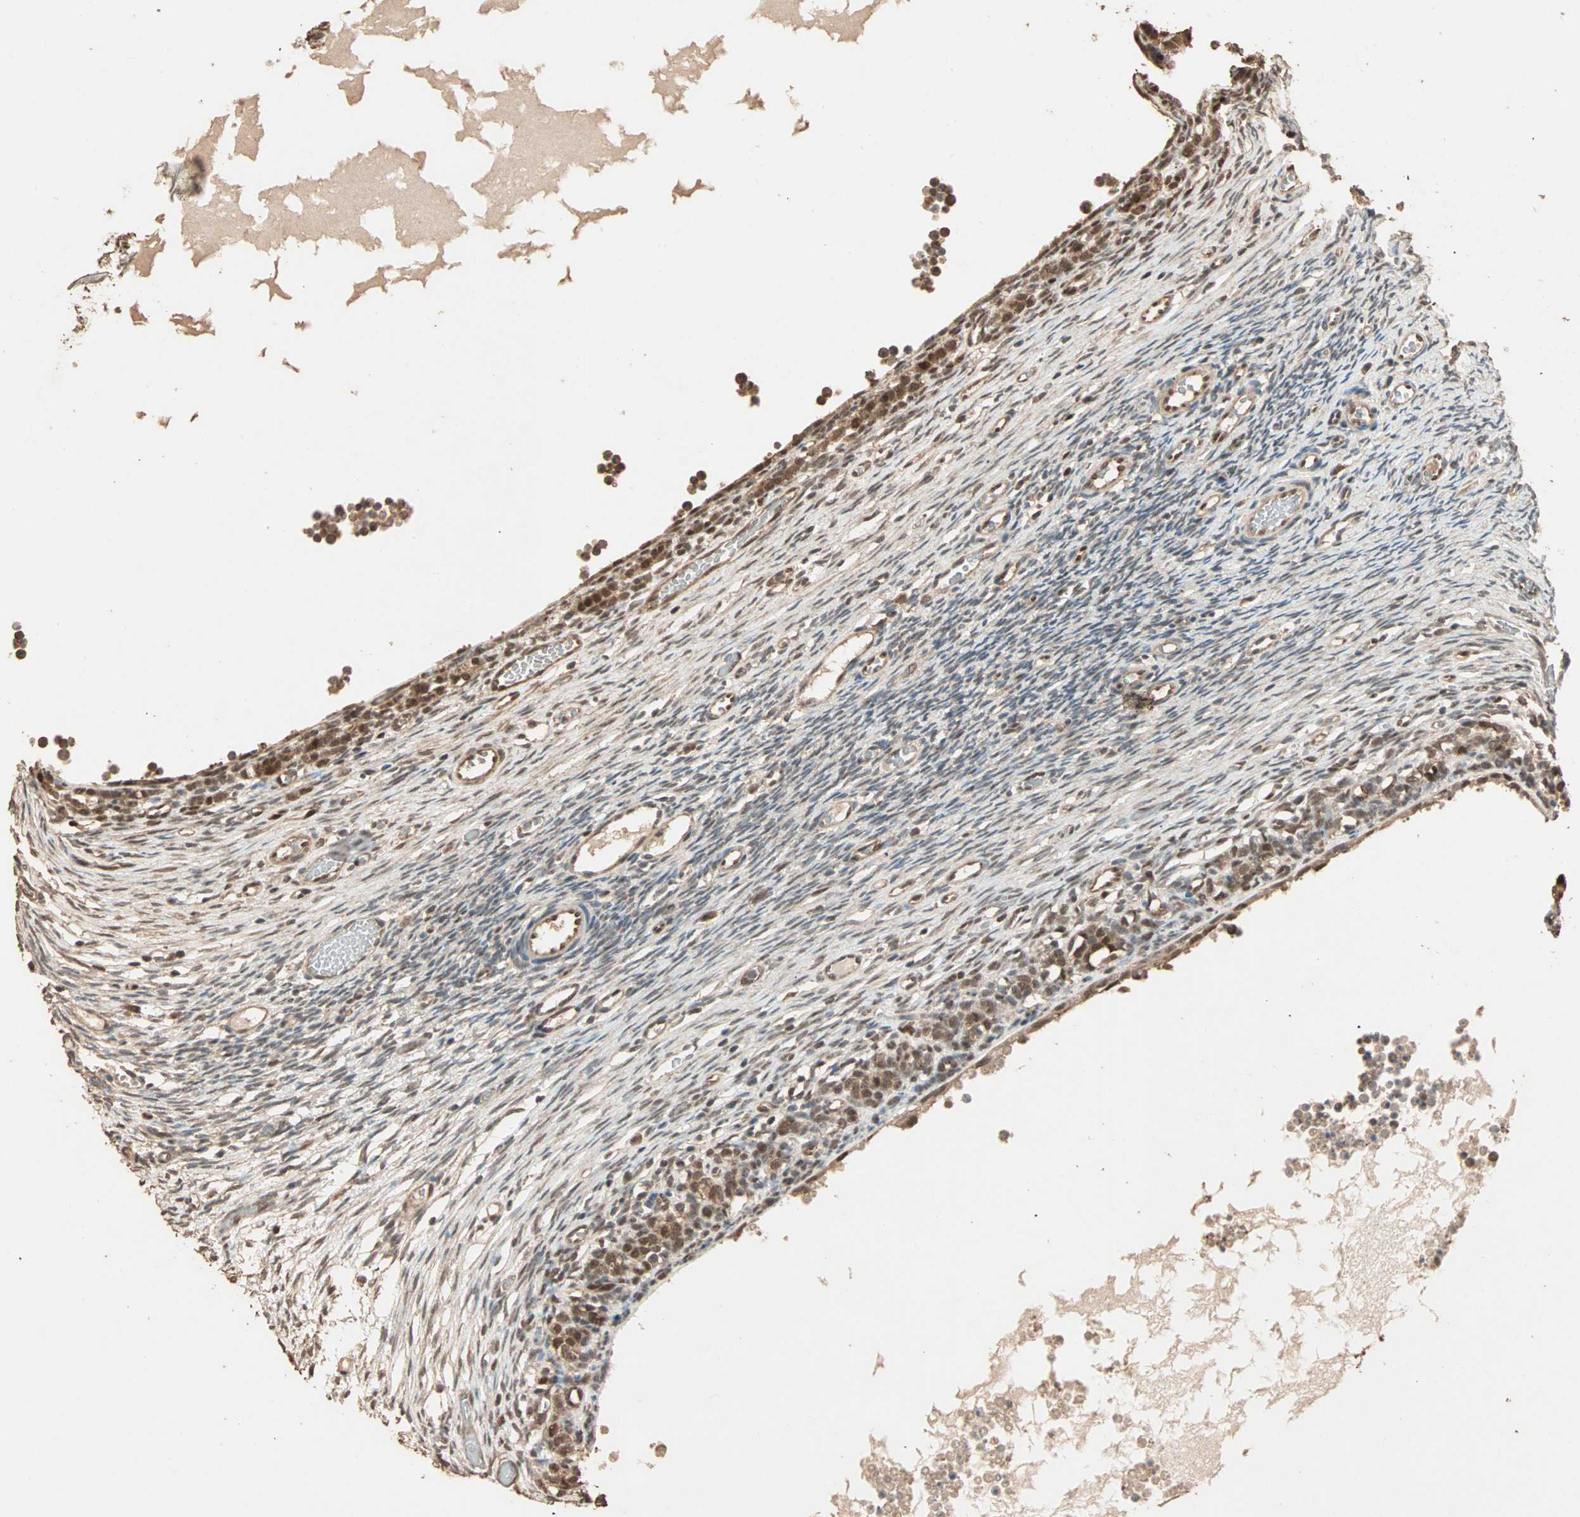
{"staining": {"intensity": "weak", "quantity": "25%-75%", "location": "cytoplasmic/membranous,nuclear"}, "tissue": "ovary", "cell_type": "Ovarian stroma cells", "image_type": "normal", "snomed": [{"axis": "morphology", "description": "Normal tissue, NOS"}, {"axis": "topography", "description": "Ovary"}], "caption": "Immunohistochemical staining of unremarkable human ovary shows 25%-75% levels of weak cytoplasmic/membranous,nuclear protein expression in about 25%-75% of ovarian stroma cells.", "gene": "ZBTB33", "patient": {"sex": "female", "age": 35}}